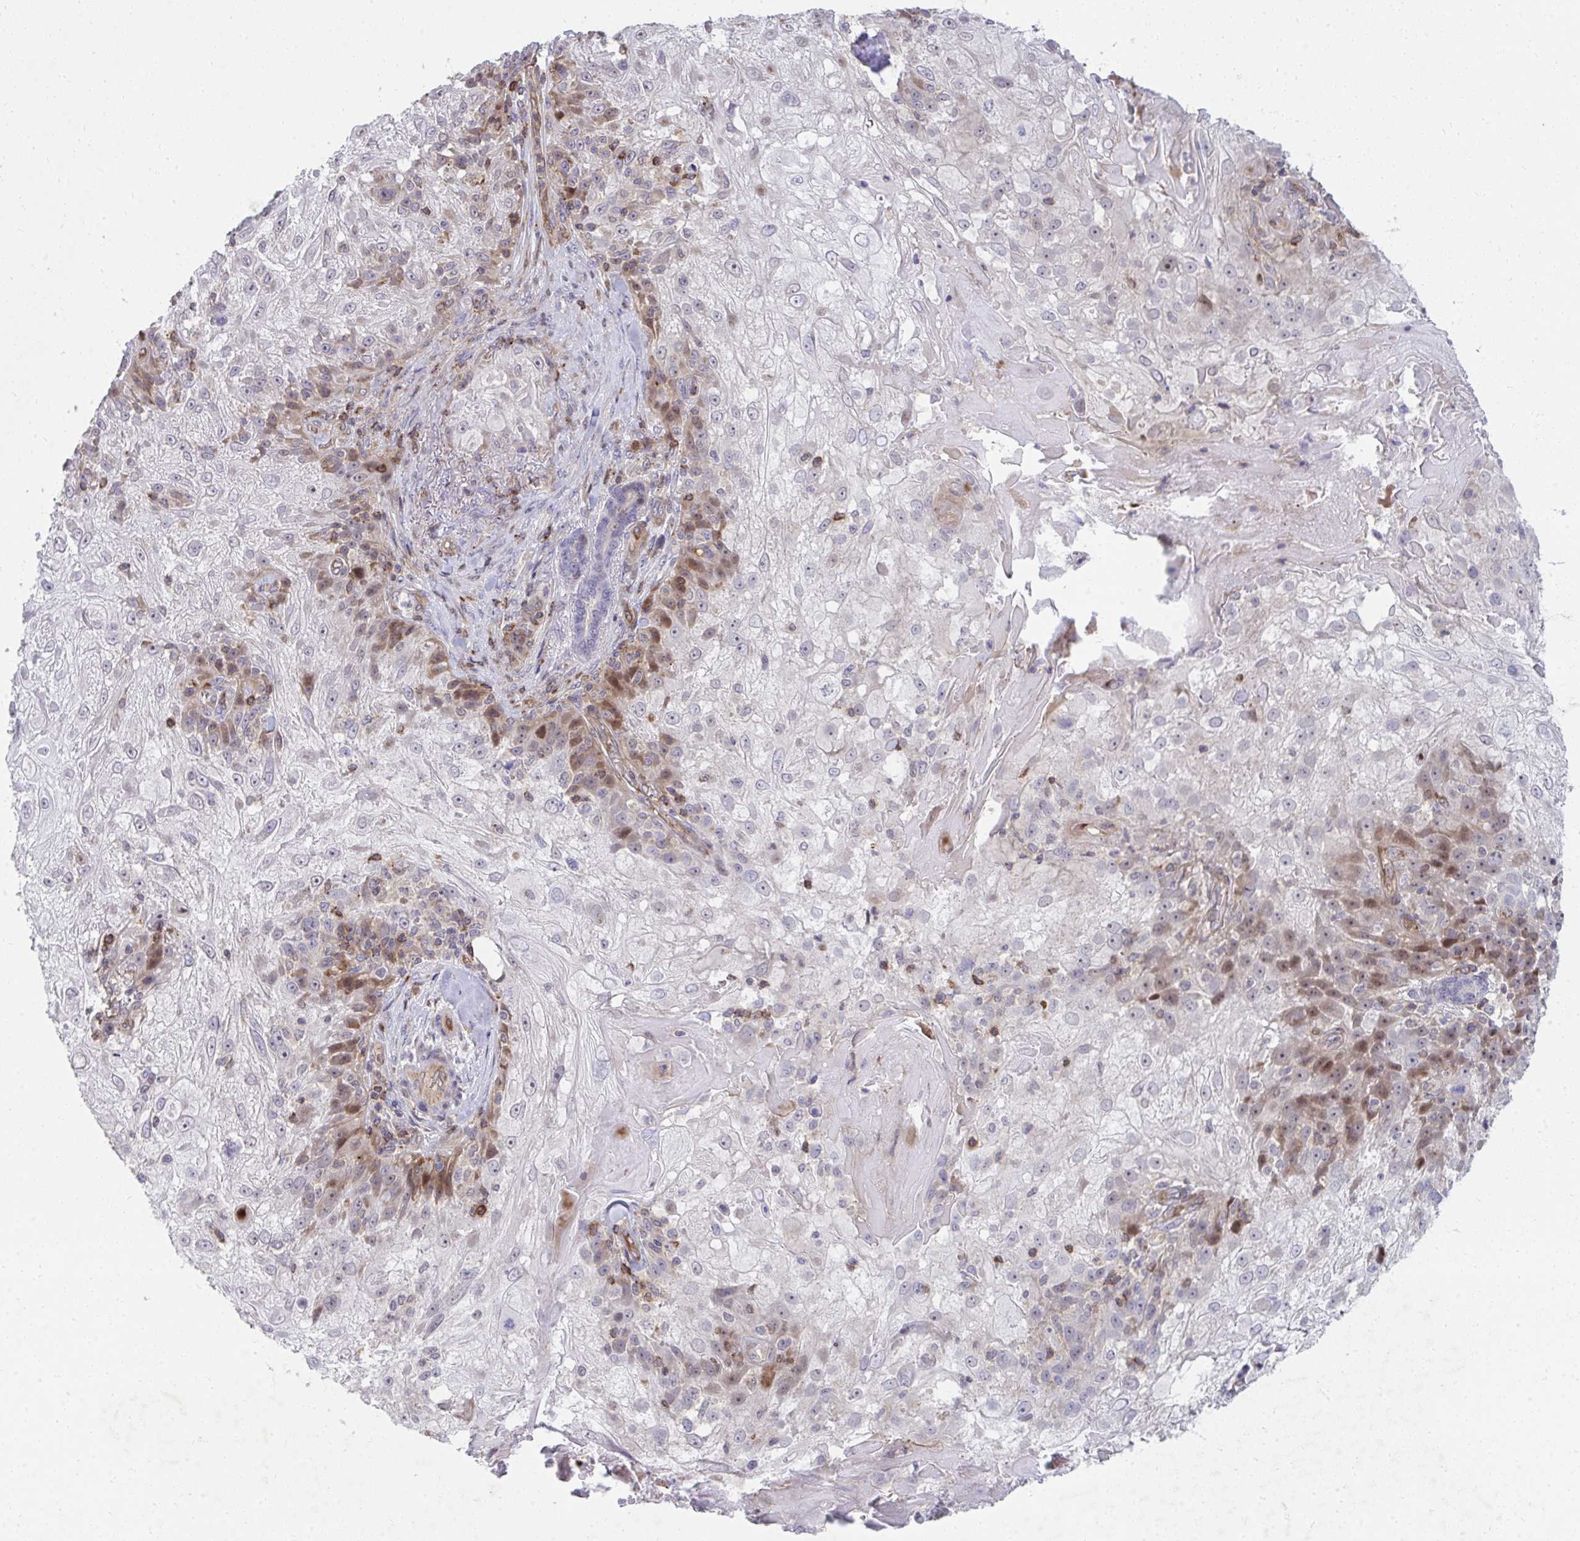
{"staining": {"intensity": "moderate", "quantity": "<25%", "location": "cytoplasmic/membranous,nuclear"}, "tissue": "skin cancer", "cell_type": "Tumor cells", "image_type": "cancer", "snomed": [{"axis": "morphology", "description": "Normal tissue, NOS"}, {"axis": "morphology", "description": "Squamous cell carcinoma, NOS"}, {"axis": "topography", "description": "Skin"}], "caption": "High-magnification brightfield microscopy of skin squamous cell carcinoma stained with DAB (brown) and counterstained with hematoxylin (blue). tumor cells exhibit moderate cytoplasmic/membranous and nuclear staining is identified in about<25% of cells. (Stains: DAB (3,3'-diaminobenzidine) in brown, nuclei in blue, Microscopy: brightfield microscopy at high magnification).", "gene": "FOXN3", "patient": {"sex": "female", "age": 83}}